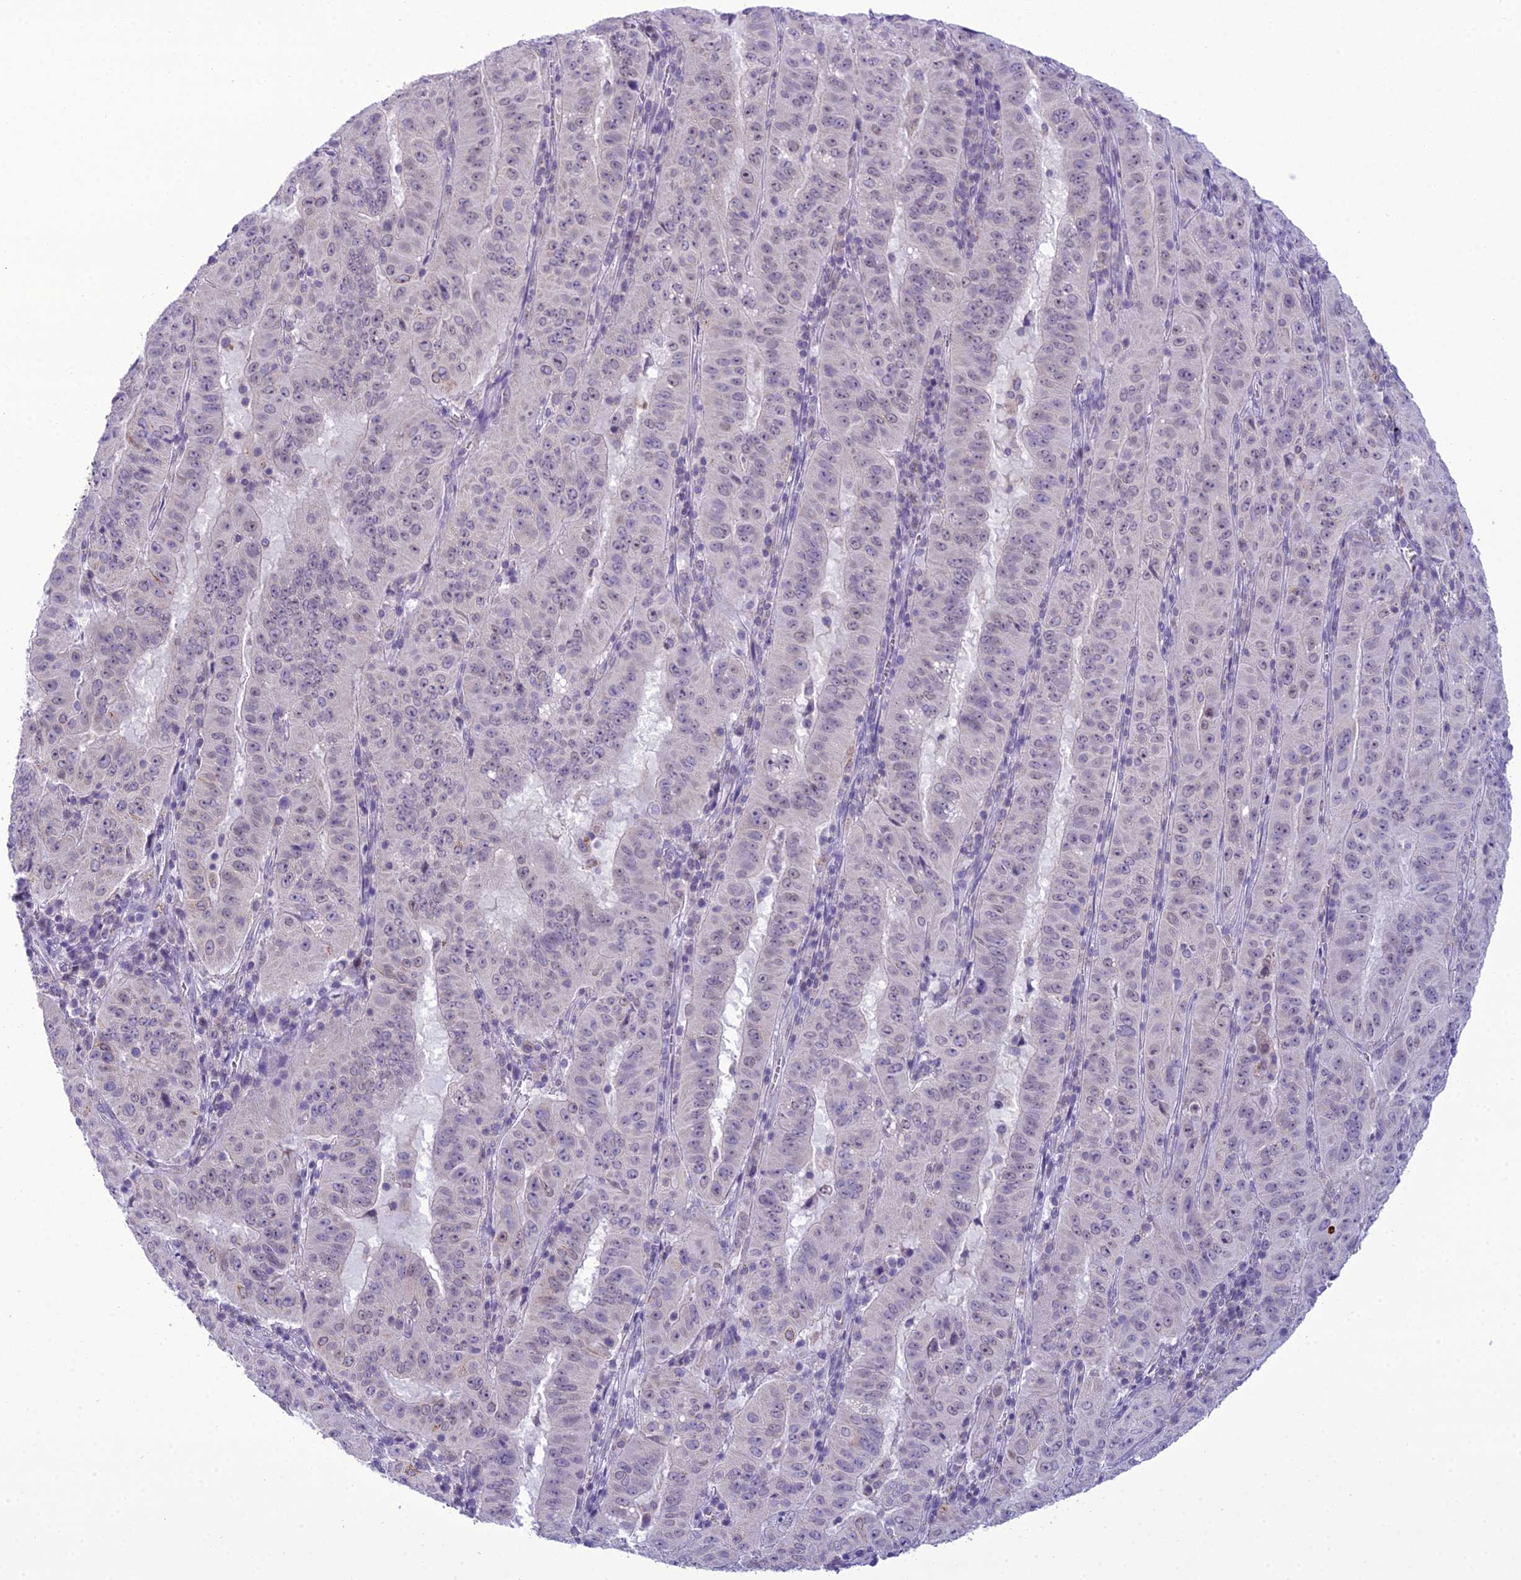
{"staining": {"intensity": "negative", "quantity": "none", "location": "none"}, "tissue": "pancreatic cancer", "cell_type": "Tumor cells", "image_type": "cancer", "snomed": [{"axis": "morphology", "description": "Adenocarcinoma, NOS"}, {"axis": "topography", "description": "Pancreas"}], "caption": "Human adenocarcinoma (pancreatic) stained for a protein using IHC shows no expression in tumor cells.", "gene": "B9D2", "patient": {"sex": "male", "age": 63}}